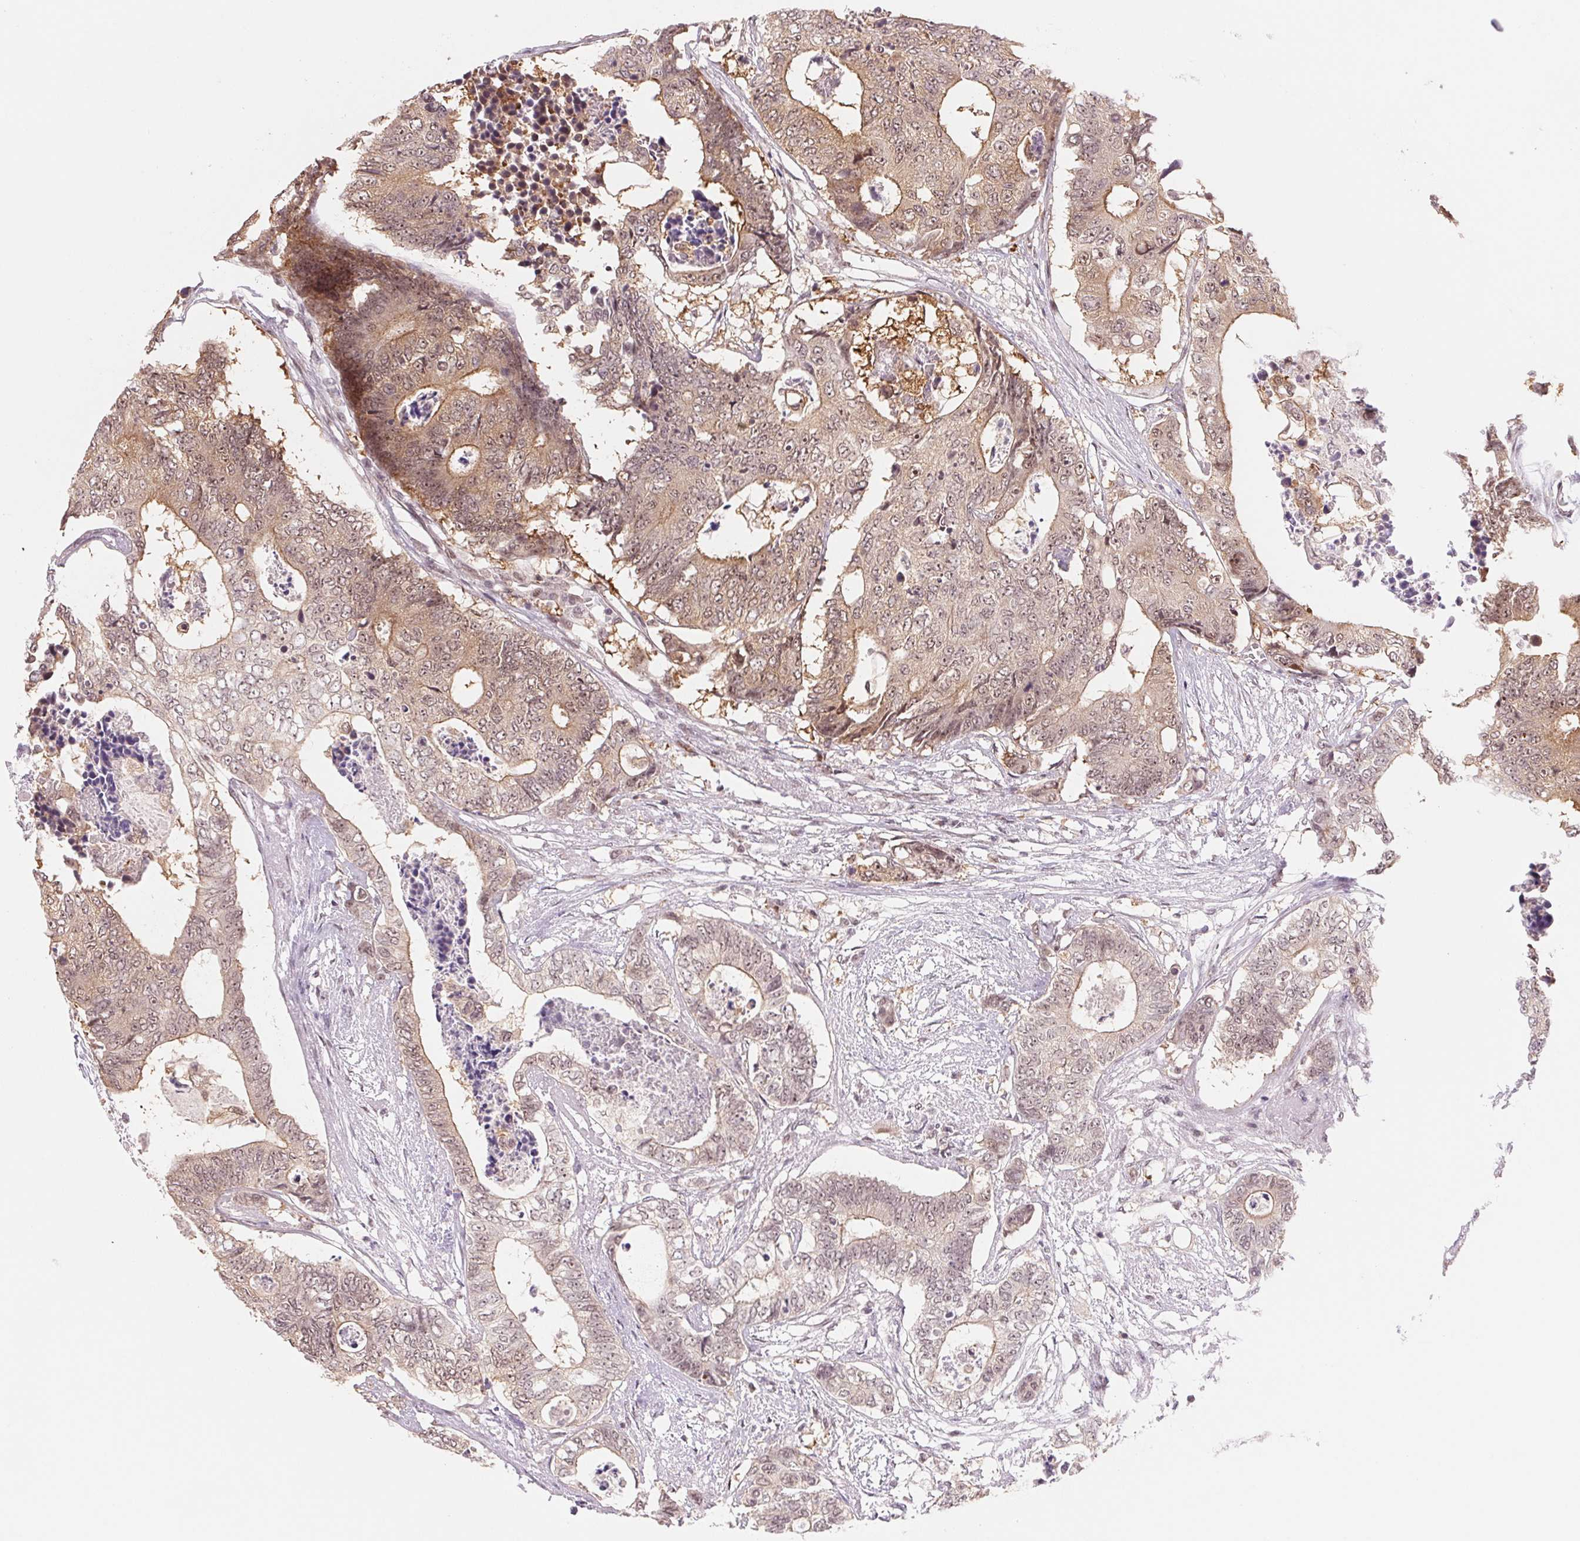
{"staining": {"intensity": "weak", "quantity": ">75%", "location": "cytoplasmic/membranous,nuclear"}, "tissue": "colorectal cancer", "cell_type": "Tumor cells", "image_type": "cancer", "snomed": [{"axis": "morphology", "description": "Adenocarcinoma, NOS"}, {"axis": "topography", "description": "Colon"}], "caption": "A low amount of weak cytoplasmic/membranous and nuclear expression is seen in approximately >75% of tumor cells in adenocarcinoma (colorectal) tissue. (DAB (3,3'-diaminobenzidine) IHC, brown staining for protein, blue staining for nuclei).", "gene": "DNAJB6", "patient": {"sex": "female", "age": 48}}